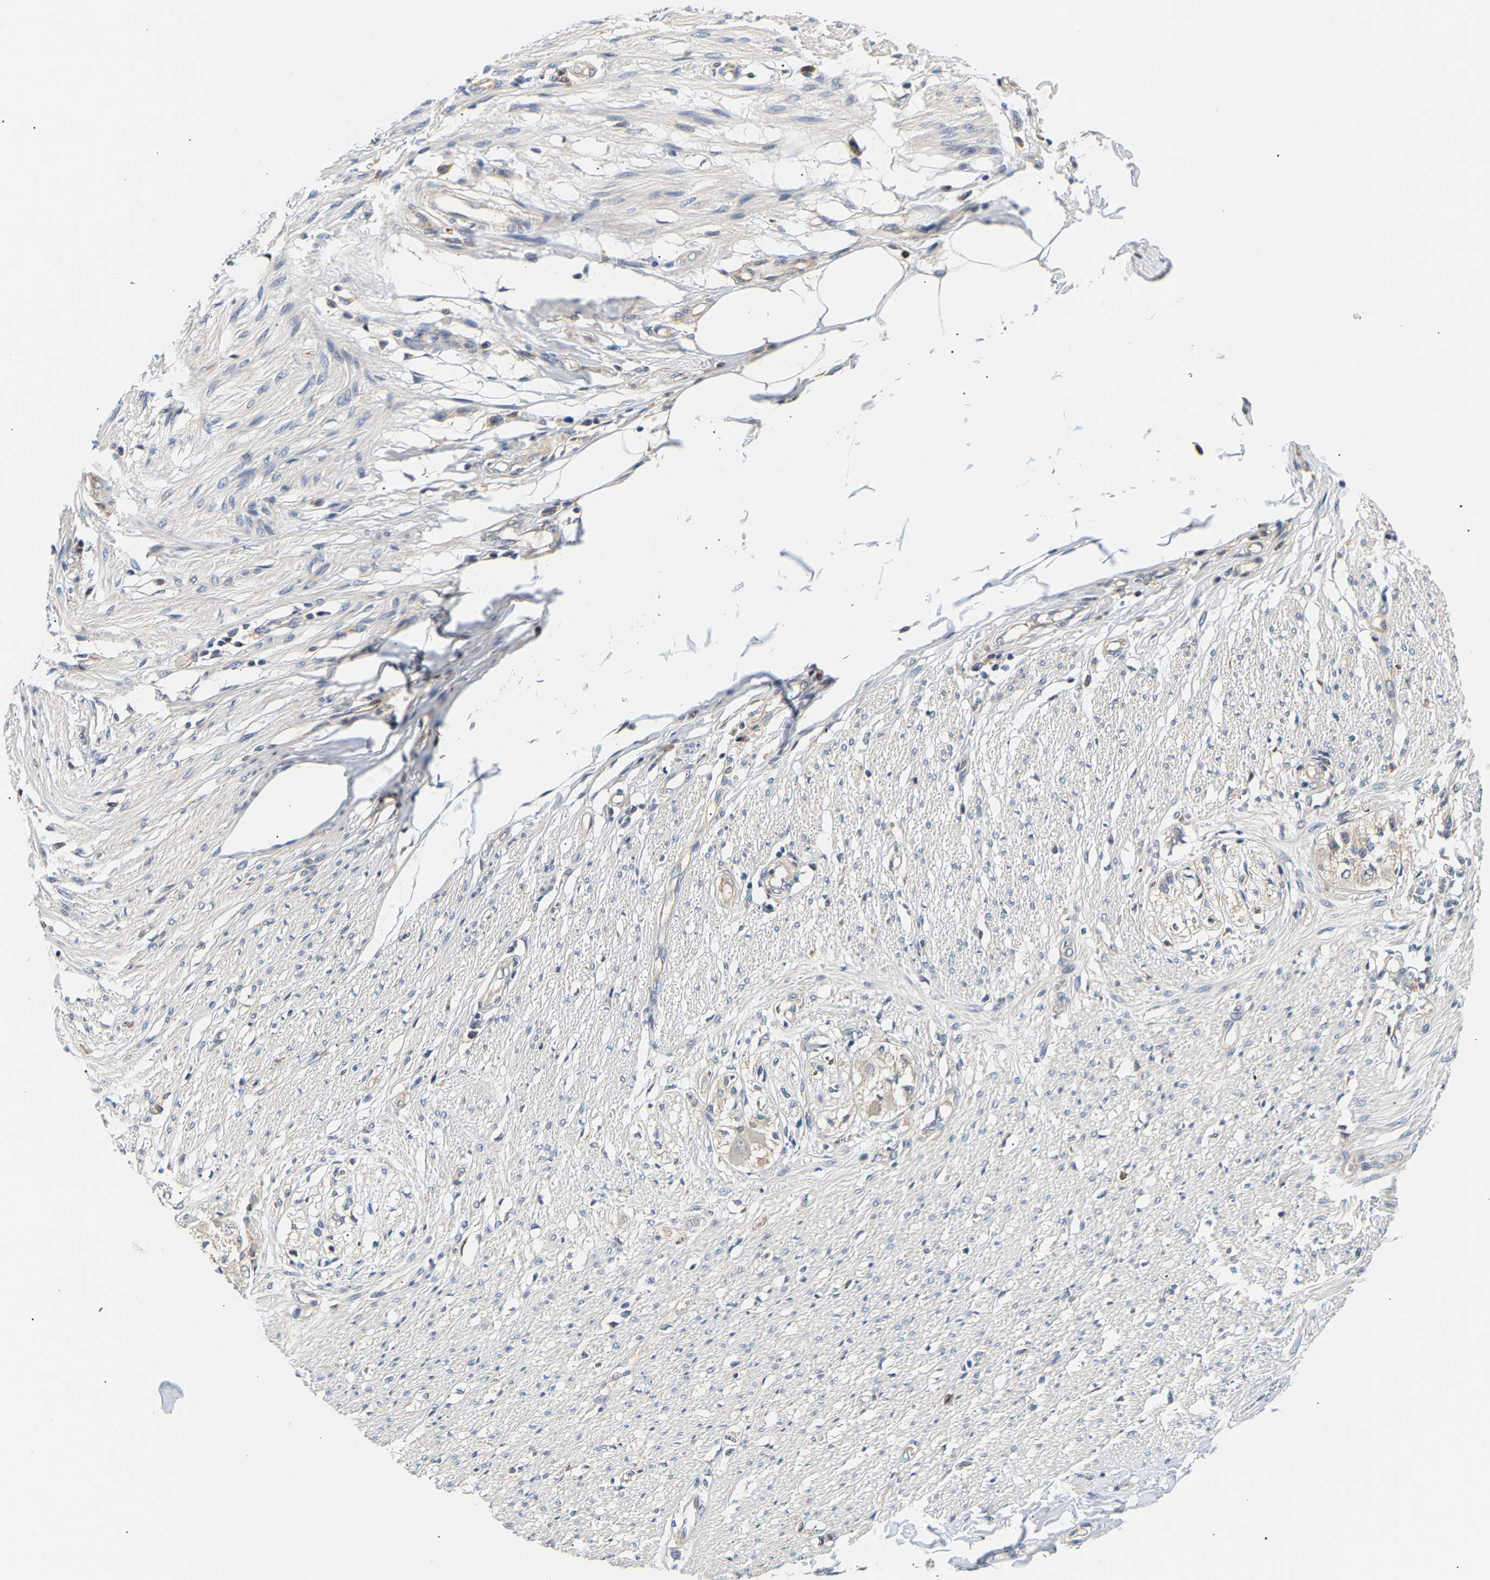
{"staining": {"intensity": "negative", "quantity": "none", "location": "none"}, "tissue": "smooth muscle", "cell_type": "Smooth muscle cells", "image_type": "normal", "snomed": [{"axis": "morphology", "description": "Normal tissue, NOS"}, {"axis": "morphology", "description": "Adenocarcinoma, NOS"}, {"axis": "topography", "description": "Colon"}, {"axis": "topography", "description": "Peripheral nerve tissue"}], "caption": "IHC photomicrograph of normal smooth muscle: smooth muscle stained with DAB displays no significant protein positivity in smooth muscle cells. (Stains: DAB (3,3'-diaminobenzidine) immunohistochemistry (IHC) with hematoxylin counter stain, Microscopy: brightfield microscopy at high magnification).", "gene": "PPID", "patient": {"sex": "male", "age": 14}}